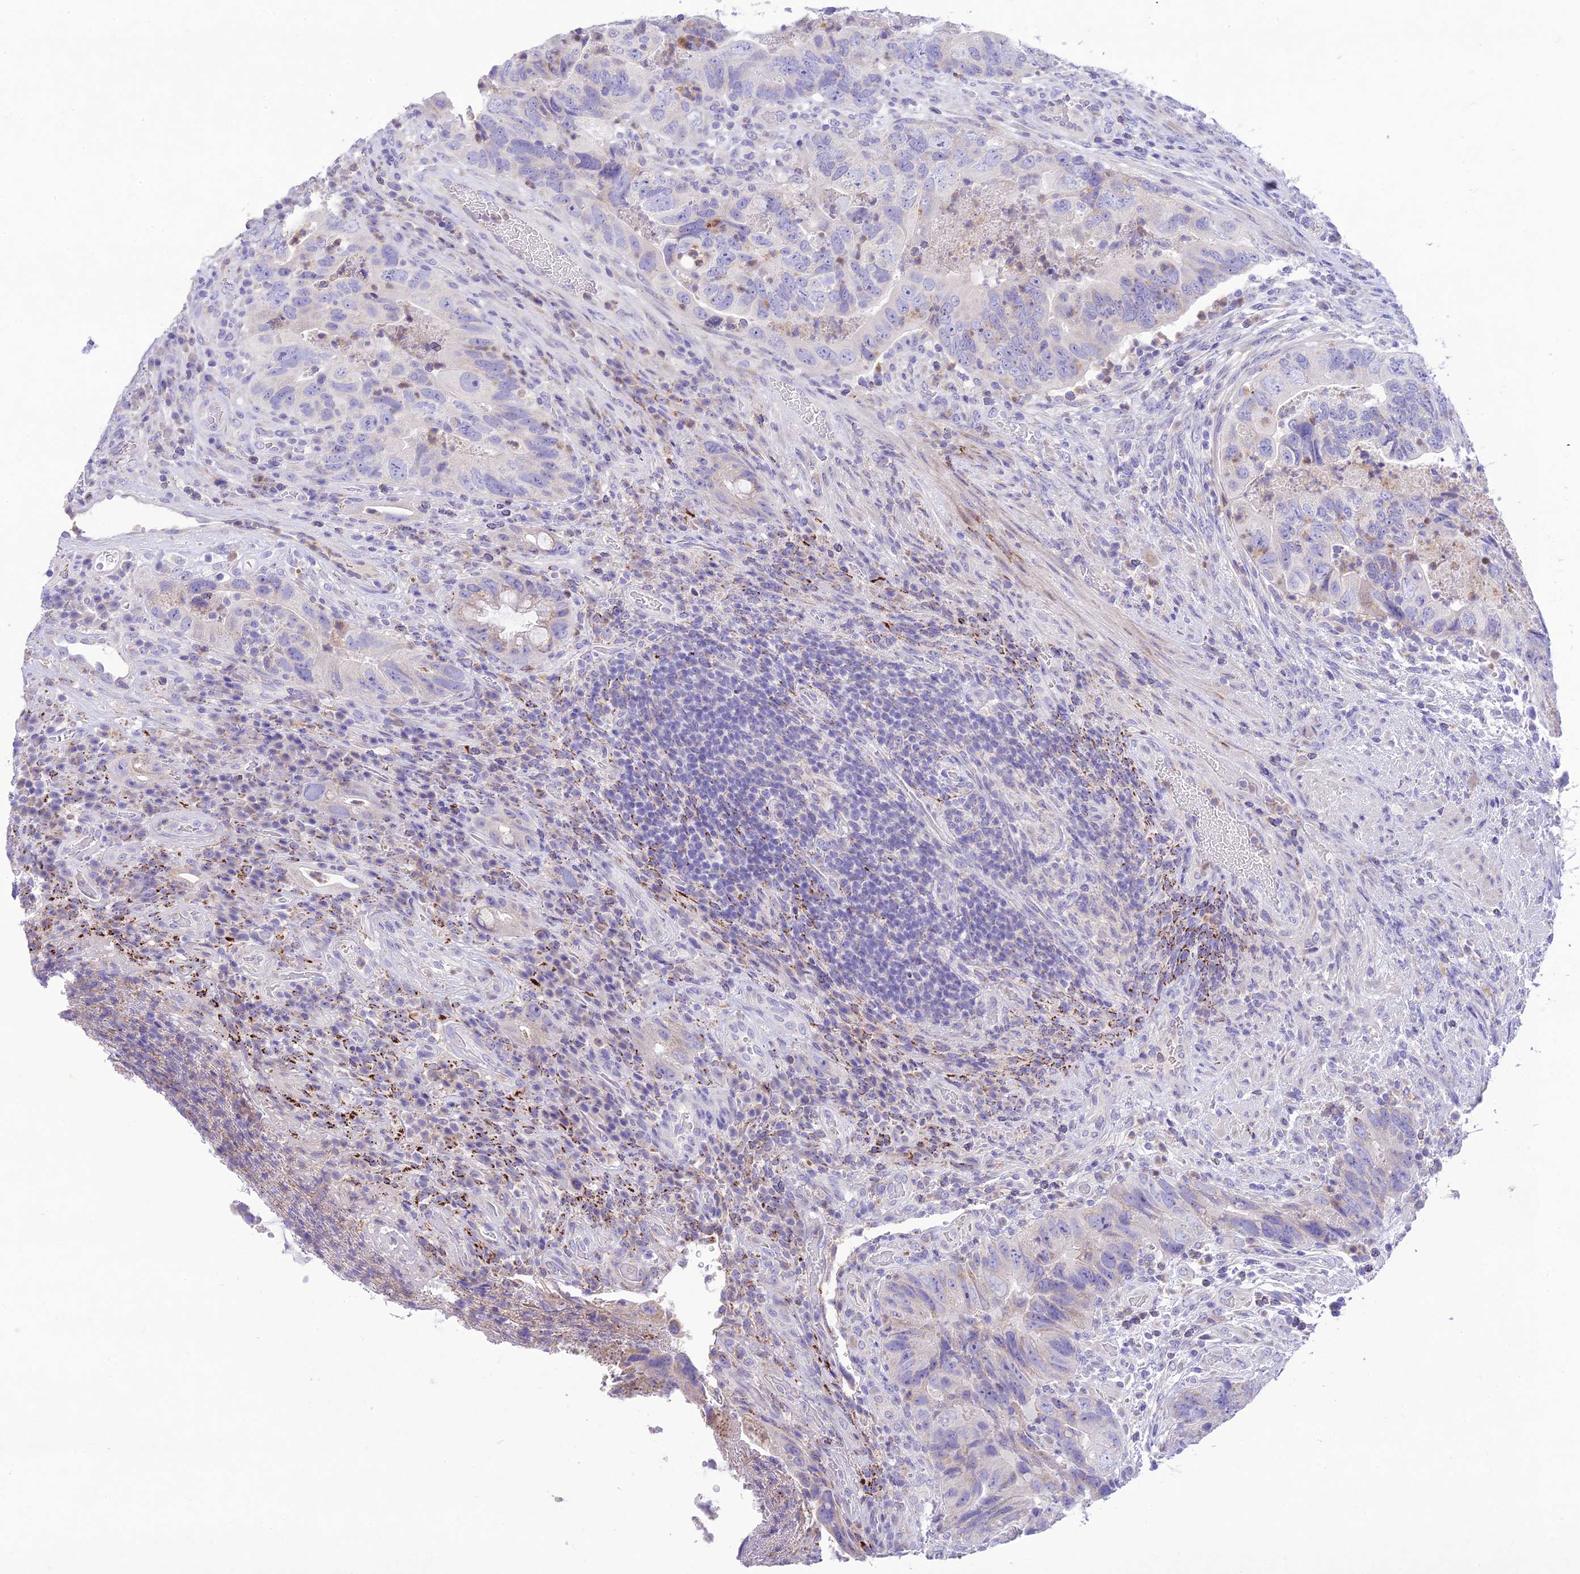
{"staining": {"intensity": "negative", "quantity": "none", "location": "none"}, "tissue": "colorectal cancer", "cell_type": "Tumor cells", "image_type": "cancer", "snomed": [{"axis": "morphology", "description": "Adenocarcinoma, NOS"}, {"axis": "topography", "description": "Rectum"}], "caption": "DAB immunohistochemical staining of human colorectal cancer reveals no significant expression in tumor cells.", "gene": "SLC13A5", "patient": {"sex": "male", "age": 63}}